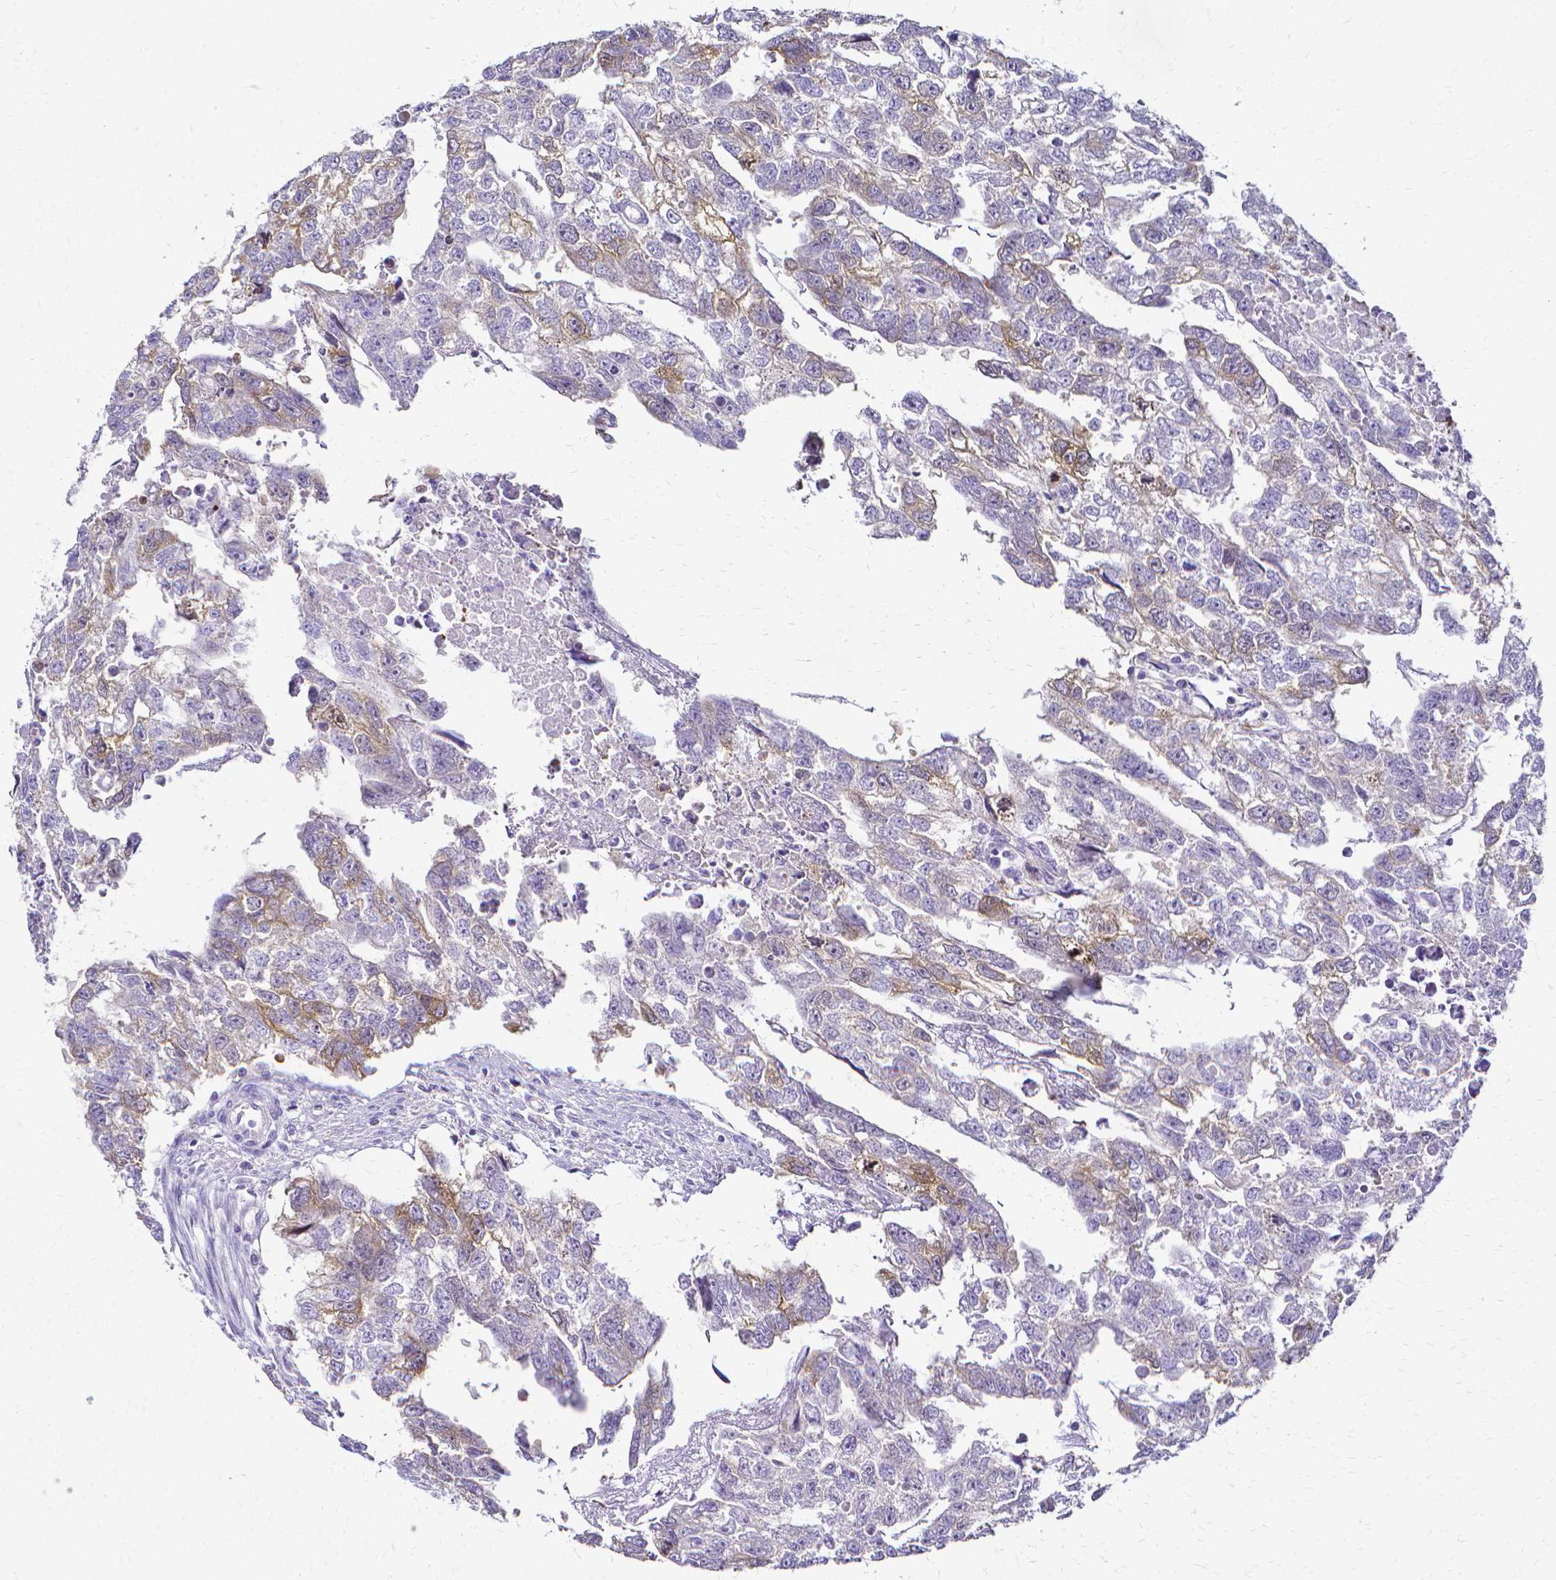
{"staining": {"intensity": "weak", "quantity": "<25%", "location": "cytoplasmic/membranous"}, "tissue": "testis cancer", "cell_type": "Tumor cells", "image_type": "cancer", "snomed": [{"axis": "morphology", "description": "Carcinoma, Embryonal, NOS"}, {"axis": "morphology", "description": "Teratoma, malignant, NOS"}, {"axis": "topography", "description": "Testis"}], "caption": "An immunohistochemistry micrograph of testis cancer (teratoma (malignant)) is shown. There is no staining in tumor cells of testis cancer (teratoma (malignant)).", "gene": "CCNB1", "patient": {"sex": "male", "age": 44}}